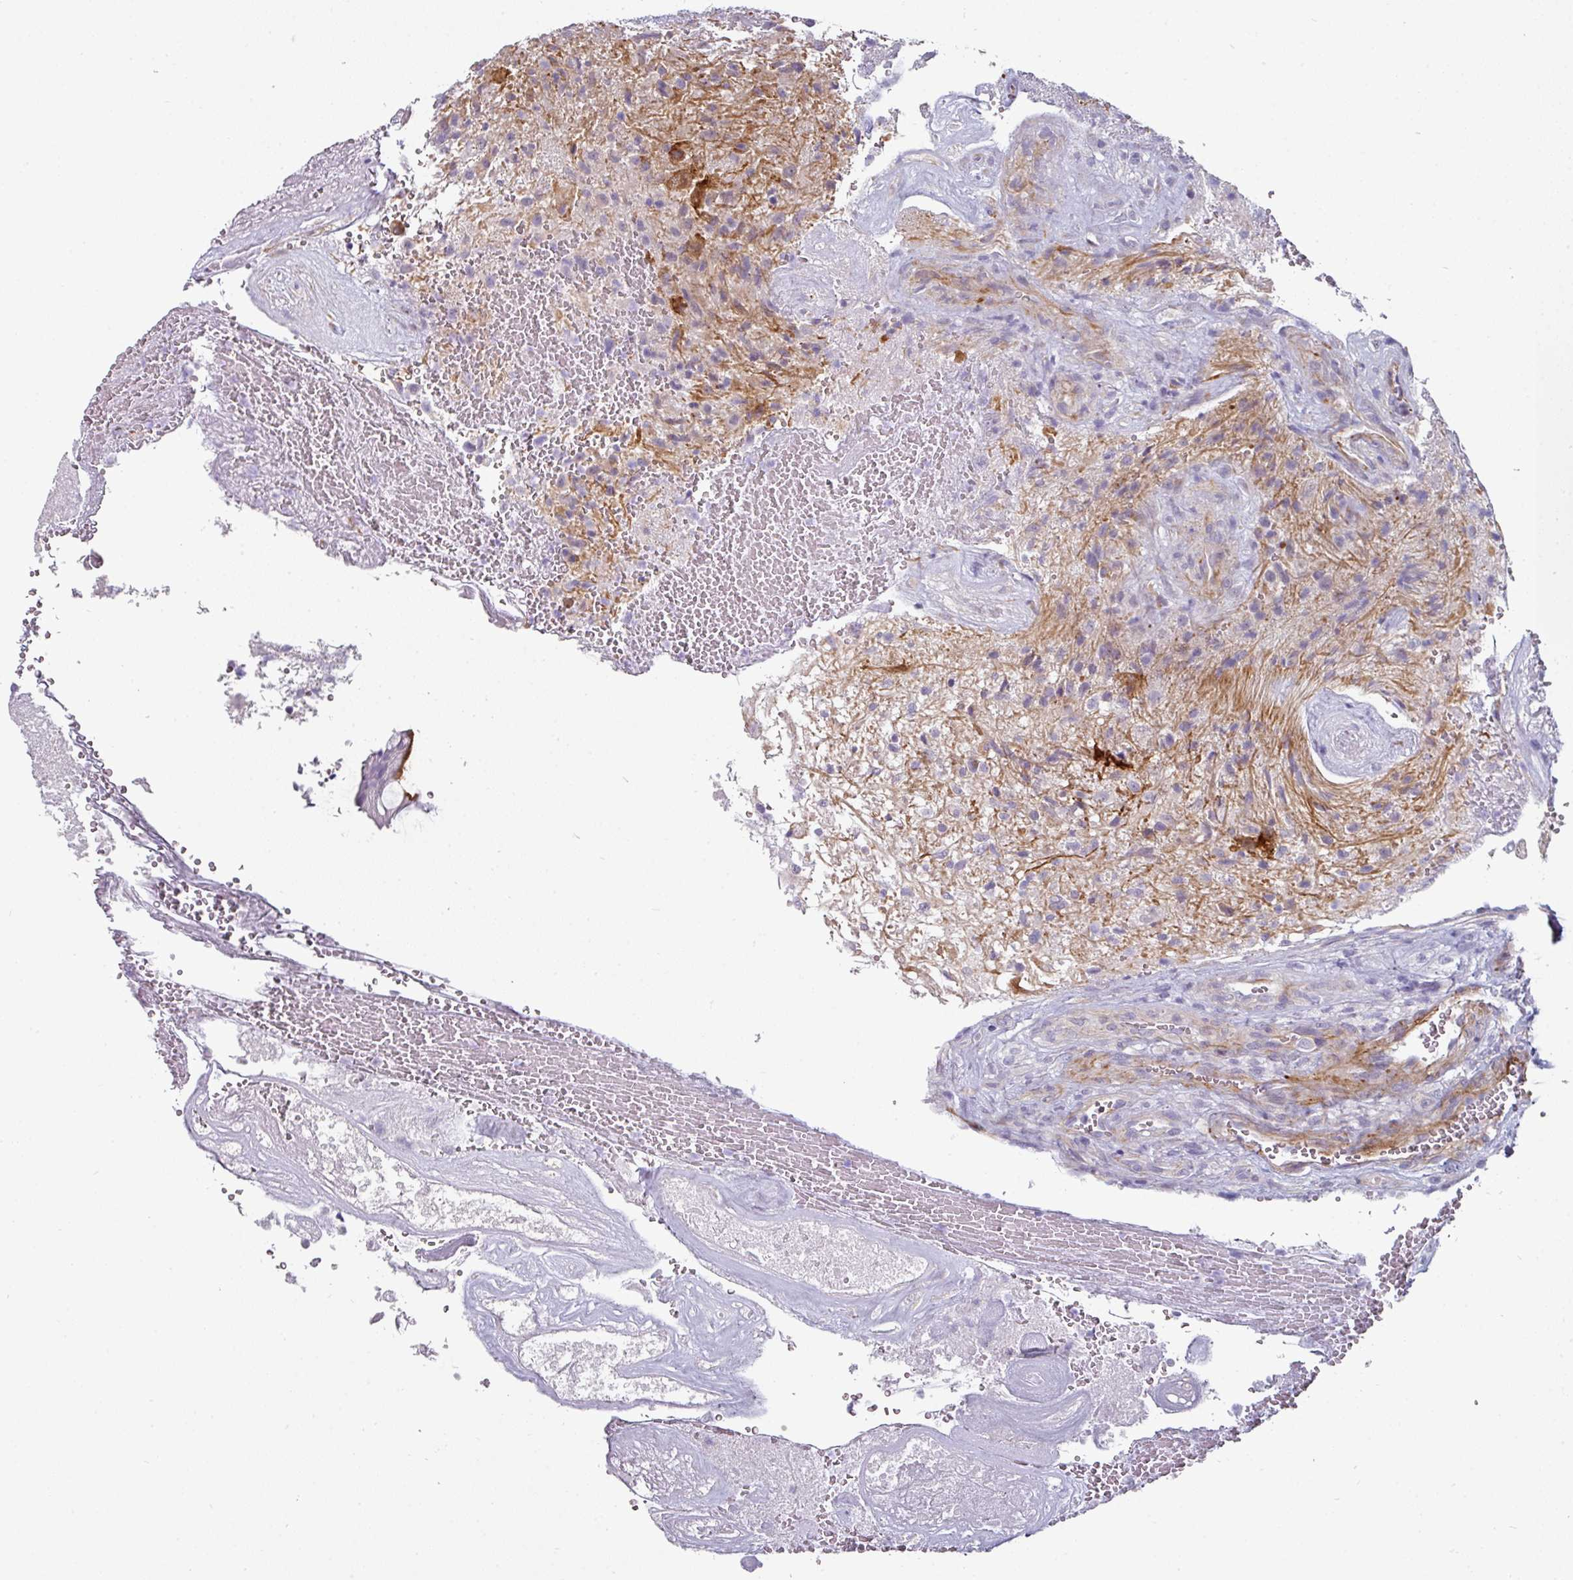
{"staining": {"intensity": "negative", "quantity": "none", "location": "none"}, "tissue": "glioma", "cell_type": "Tumor cells", "image_type": "cancer", "snomed": [{"axis": "morphology", "description": "Glioma, malignant, High grade"}, {"axis": "topography", "description": "Brain"}], "caption": "Human glioma stained for a protein using immunohistochemistry demonstrates no positivity in tumor cells.", "gene": "EYA3", "patient": {"sex": "male", "age": 56}}